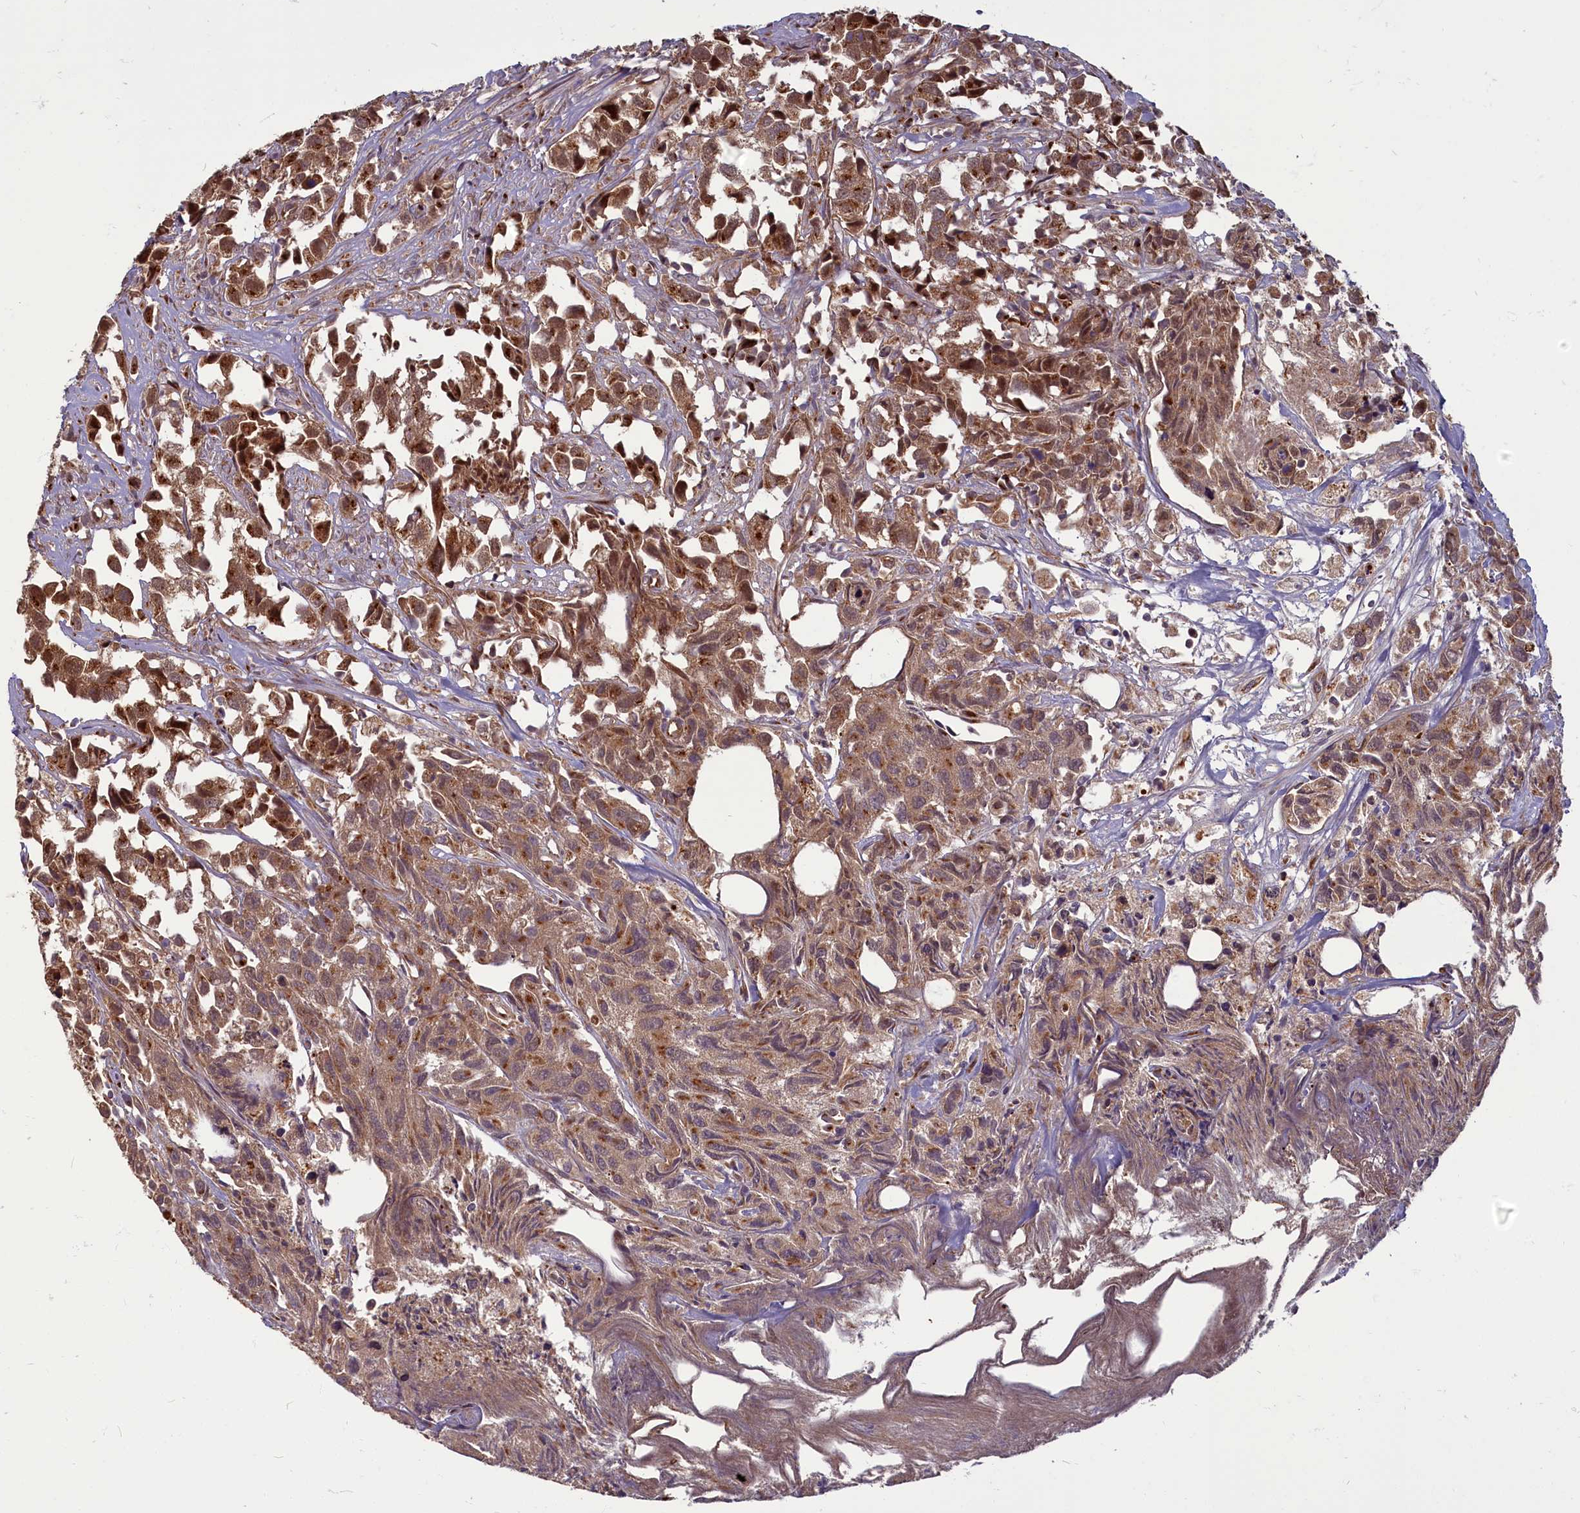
{"staining": {"intensity": "strong", "quantity": ">75%", "location": "cytoplasmic/membranous,nuclear"}, "tissue": "urothelial cancer", "cell_type": "Tumor cells", "image_type": "cancer", "snomed": [{"axis": "morphology", "description": "Urothelial carcinoma, High grade"}, {"axis": "topography", "description": "Urinary bladder"}], "caption": "Immunohistochemistry (IHC) histopathology image of neoplastic tissue: human high-grade urothelial carcinoma stained using IHC displays high levels of strong protein expression localized specifically in the cytoplasmic/membranous and nuclear of tumor cells, appearing as a cytoplasmic/membranous and nuclear brown color.", "gene": "MYCBP", "patient": {"sex": "female", "age": 75}}